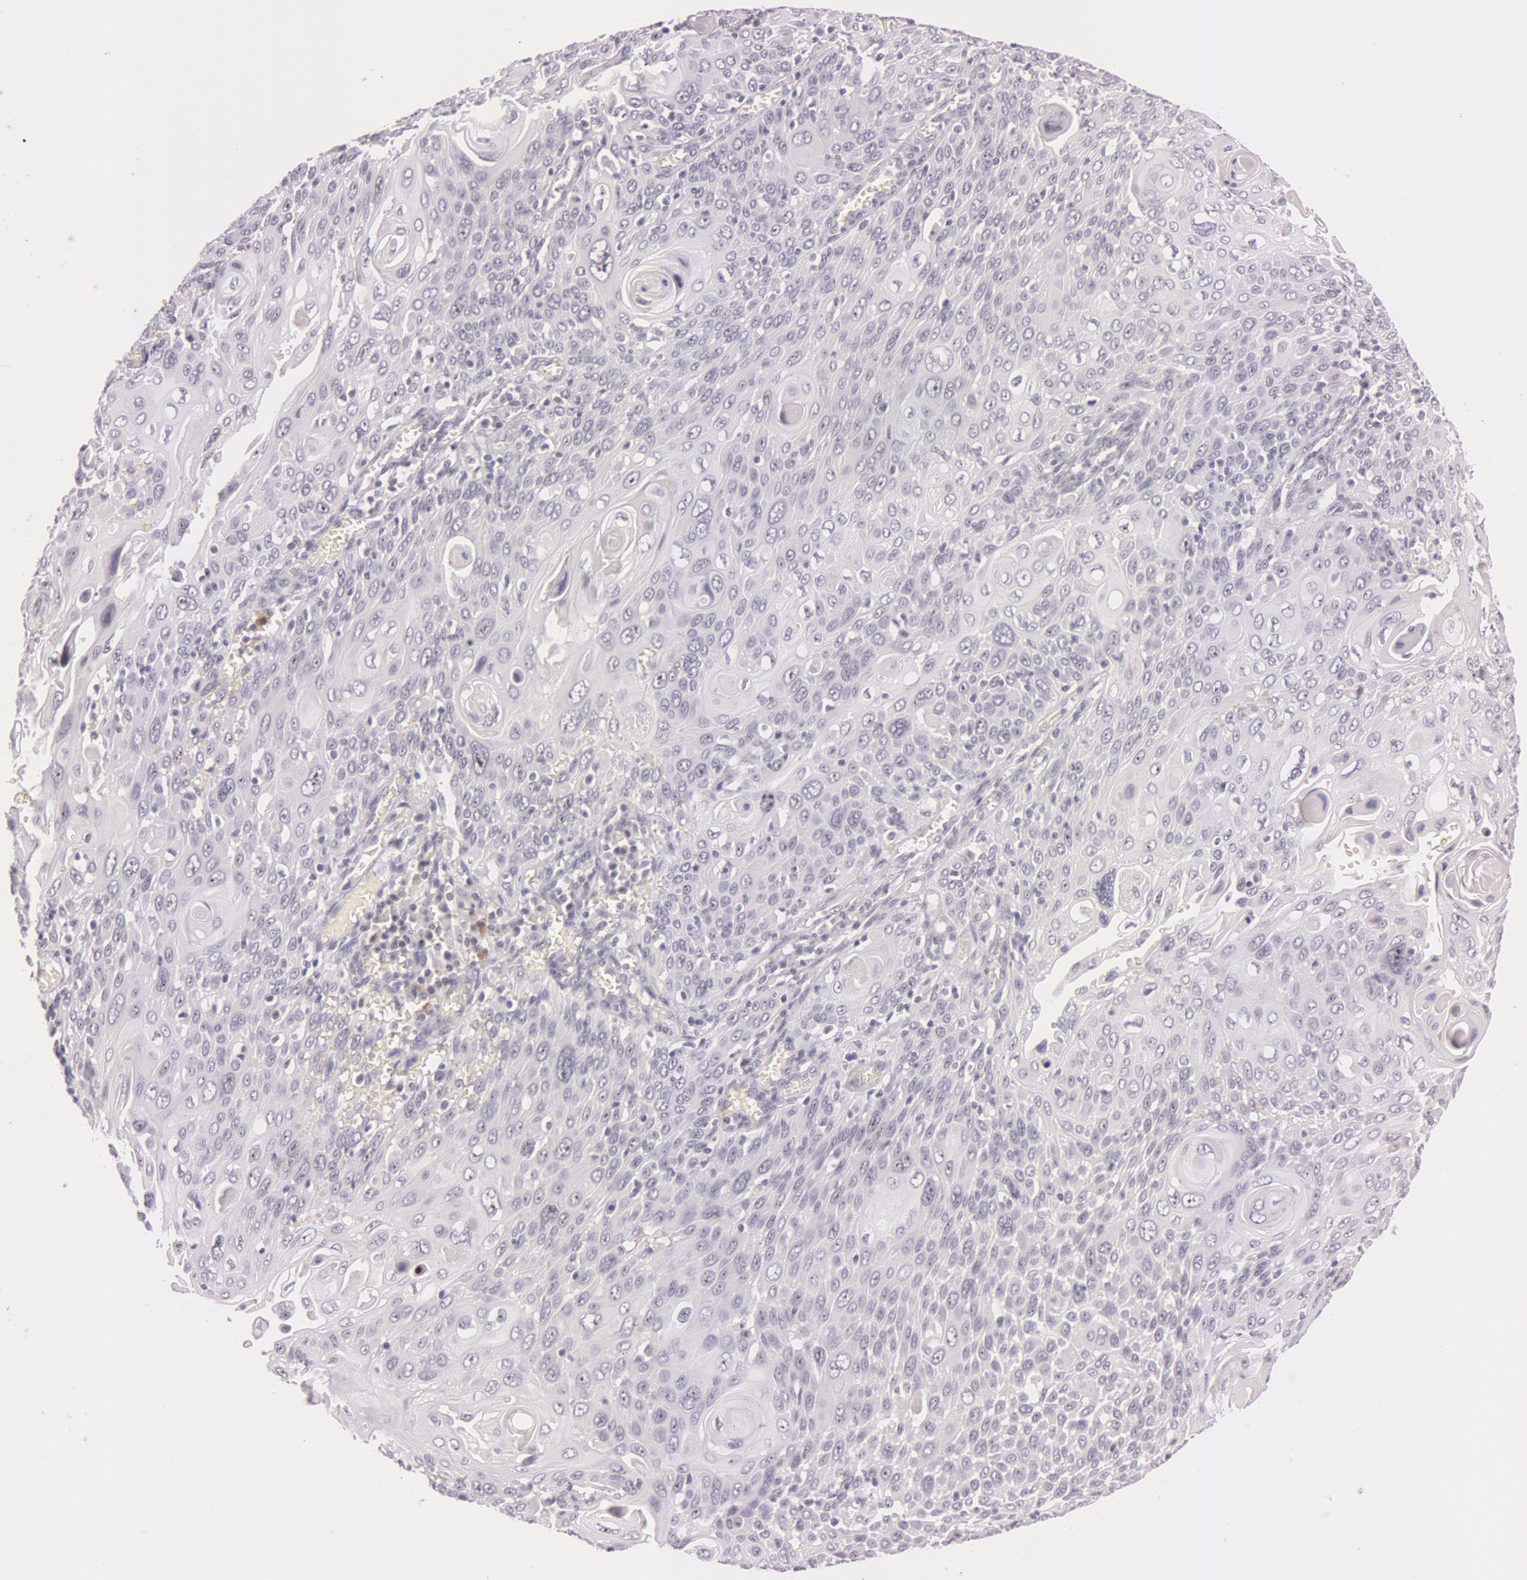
{"staining": {"intensity": "negative", "quantity": "none", "location": "none"}, "tissue": "cervical cancer", "cell_type": "Tumor cells", "image_type": "cancer", "snomed": [{"axis": "morphology", "description": "Squamous cell carcinoma, NOS"}, {"axis": "topography", "description": "Cervix"}], "caption": "Photomicrograph shows no significant protein positivity in tumor cells of squamous cell carcinoma (cervical).", "gene": "FBL", "patient": {"sex": "female", "age": 54}}